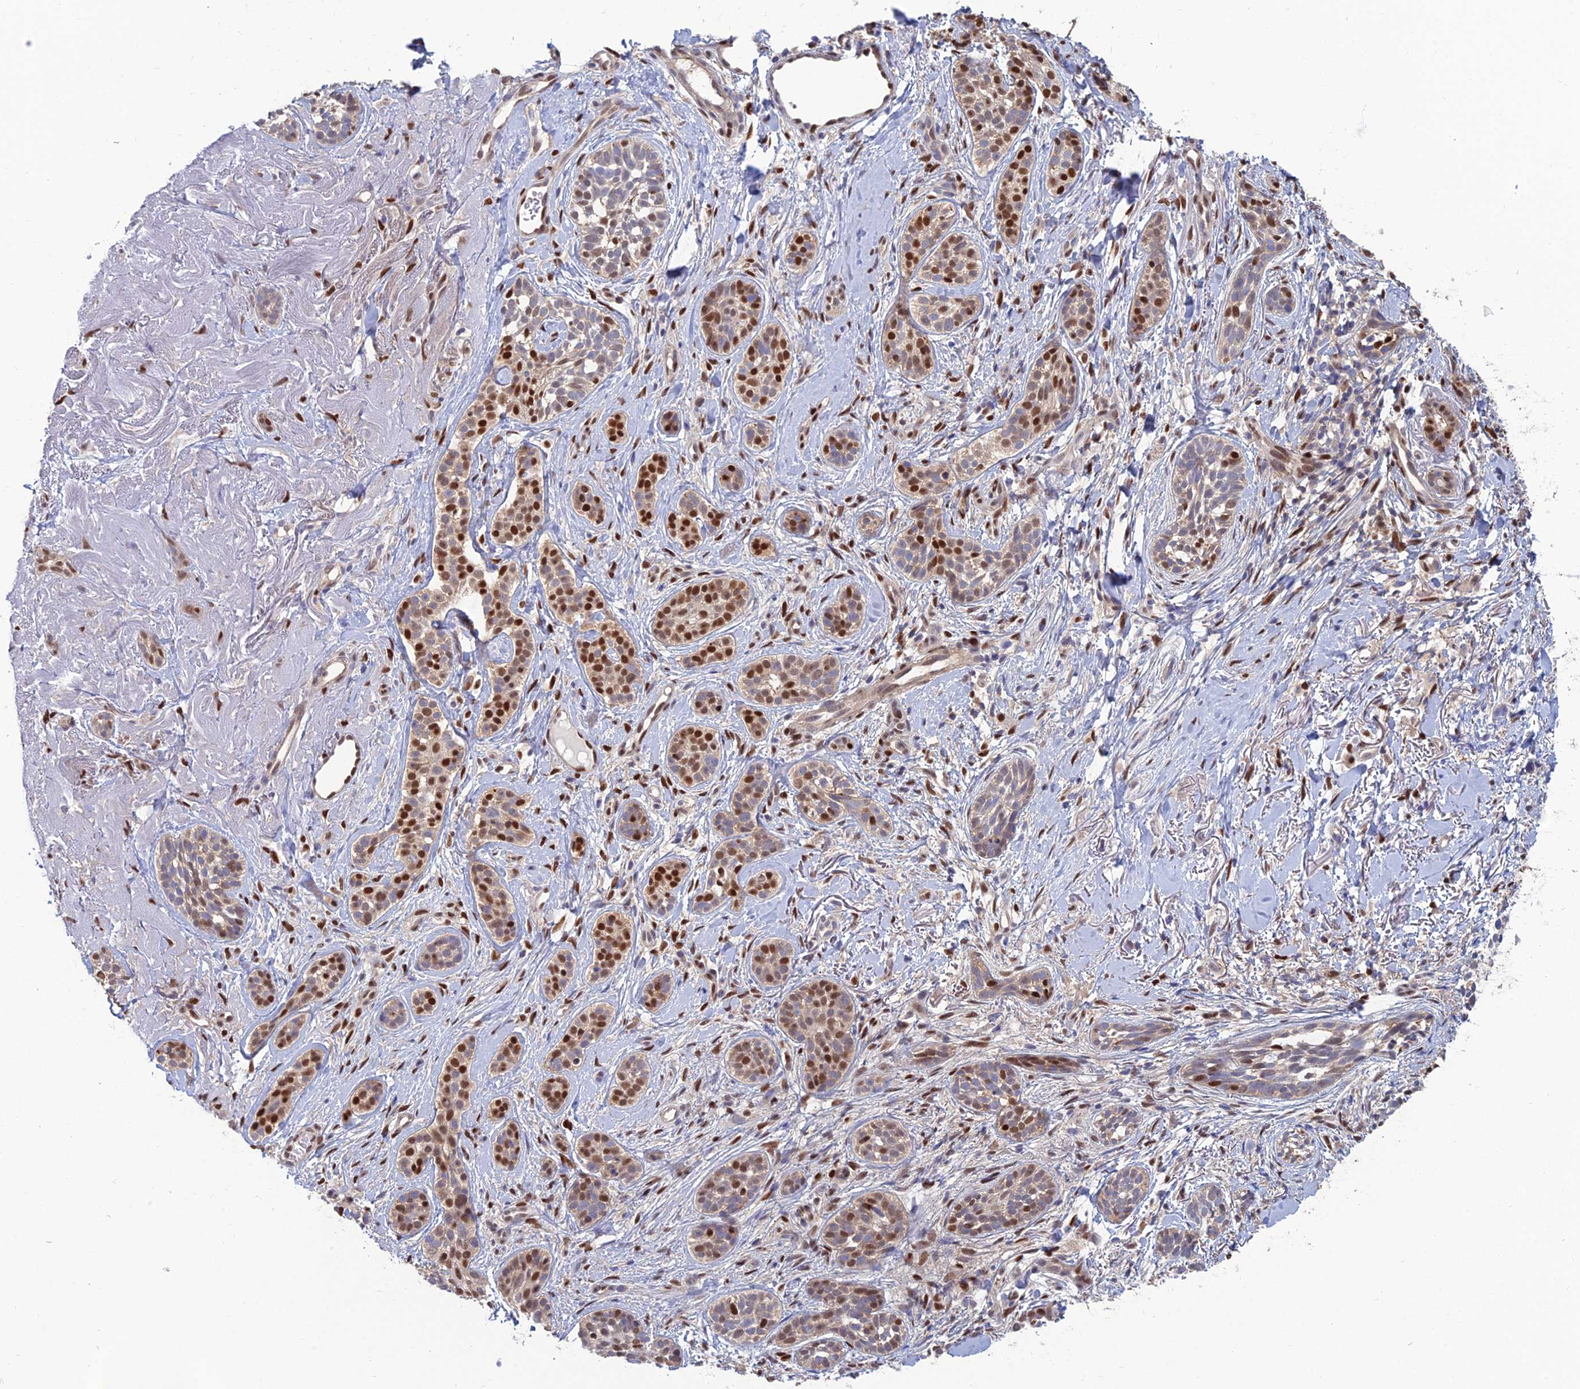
{"staining": {"intensity": "strong", "quantity": "25%-75%", "location": "nuclear"}, "tissue": "skin cancer", "cell_type": "Tumor cells", "image_type": "cancer", "snomed": [{"axis": "morphology", "description": "Basal cell carcinoma"}, {"axis": "topography", "description": "Skin"}], "caption": "There is high levels of strong nuclear staining in tumor cells of skin cancer, as demonstrated by immunohistochemical staining (brown color).", "gene": "DNPEP", "patient": {"sex": "male", "age": 71}}